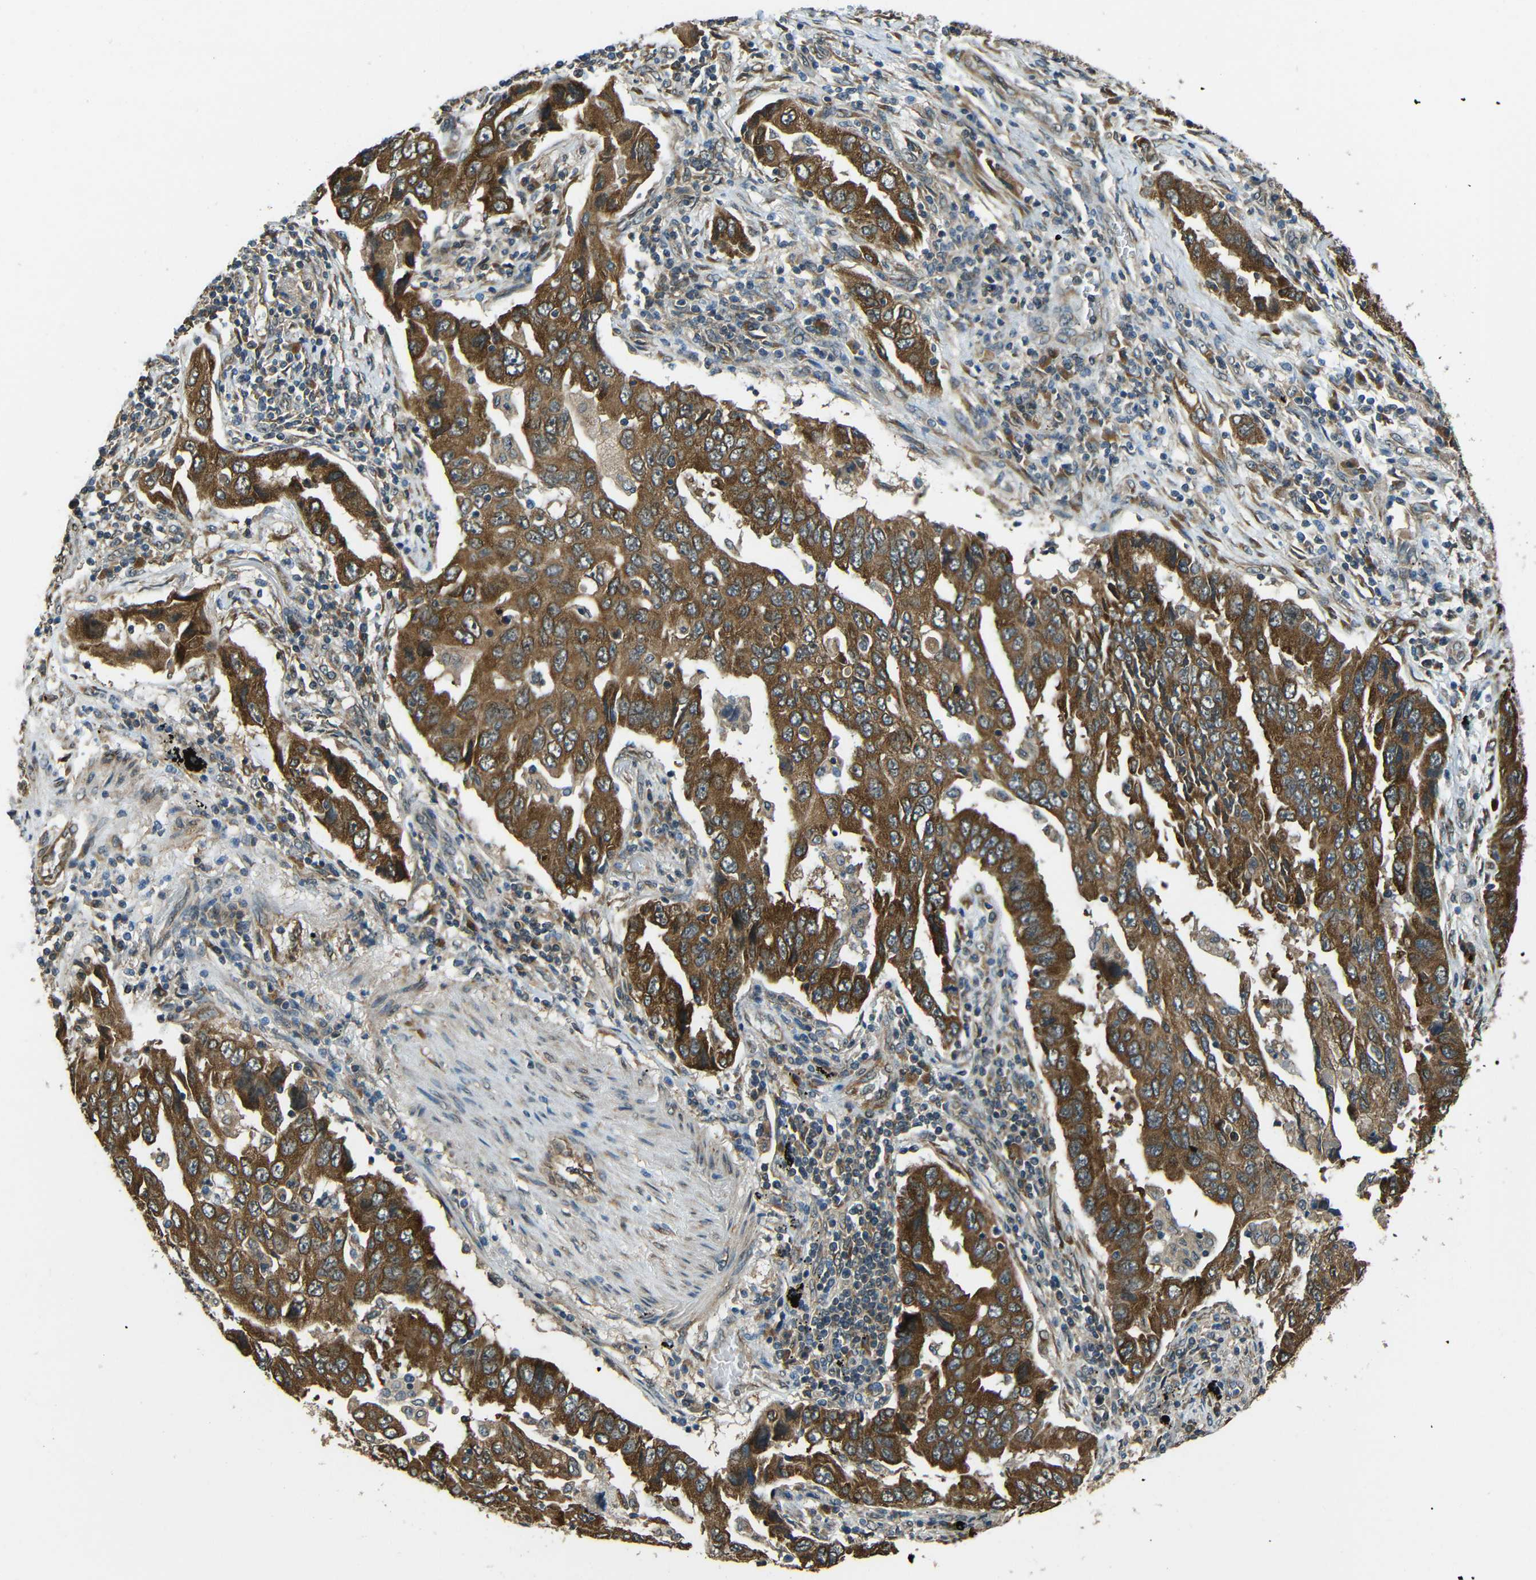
{"staining": {"intensity": "strong", "quantity": "25%-75%", "location": "cytoplasmic/membranous"}, "tissue": "lung cancer", "cell_type": "Tumor cells", "image_type": "cancer", "snomed": [{"axis": "morphology", "description": "Adenocarcinoma, NOS"}, {"axis": "topography", "description": "Lung"}], "caption": "The photomicrograph shows a brown stain indicating the presence of a protein in the cytoplasmic/membranous of tumor cells in lung cancer.", "gene": "VAPB", "patient": {"sex": "female", "age": 65}}